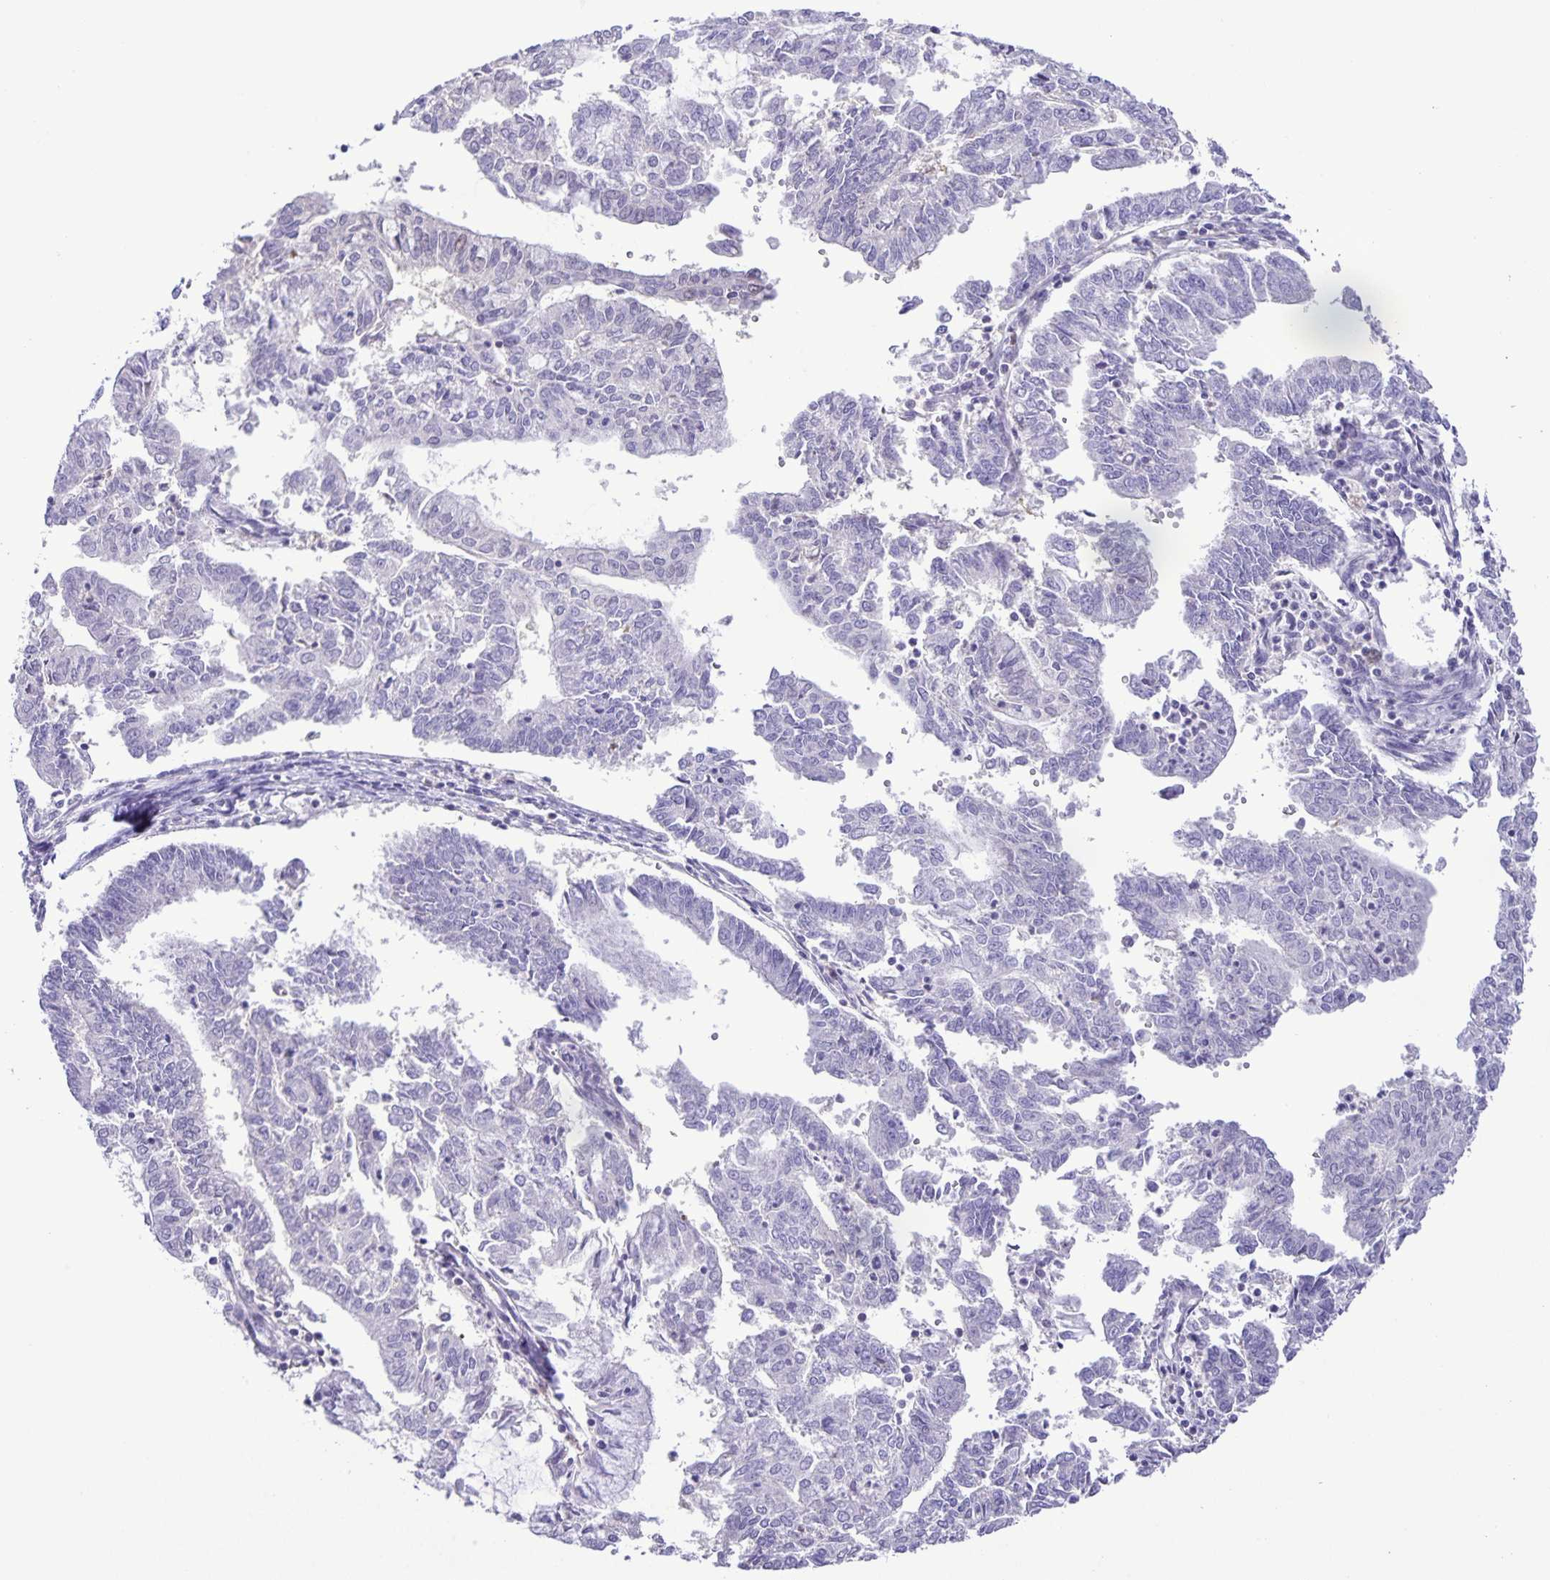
{"staining": {"intensity": "negative", "quantity": "none", "location": "none"}, "tissue": "endometrial cancer", "cell_type": "Tumor cells", "image_type": "cancer", "snomed": [{"axis": "morphology", "description": "Adenocarcinoma, NOS"}, {"axis": "topography", "description": "Endometrium"}], "caption": "An immunohistochemistry histopathology image of adenocarcinoma (endometrial) is shown. There is no staining in tumor cells of adenocarcinoma (endometrial).", "gene": "ONECUT2", "patient": {"sex": "female", "age": 61}}